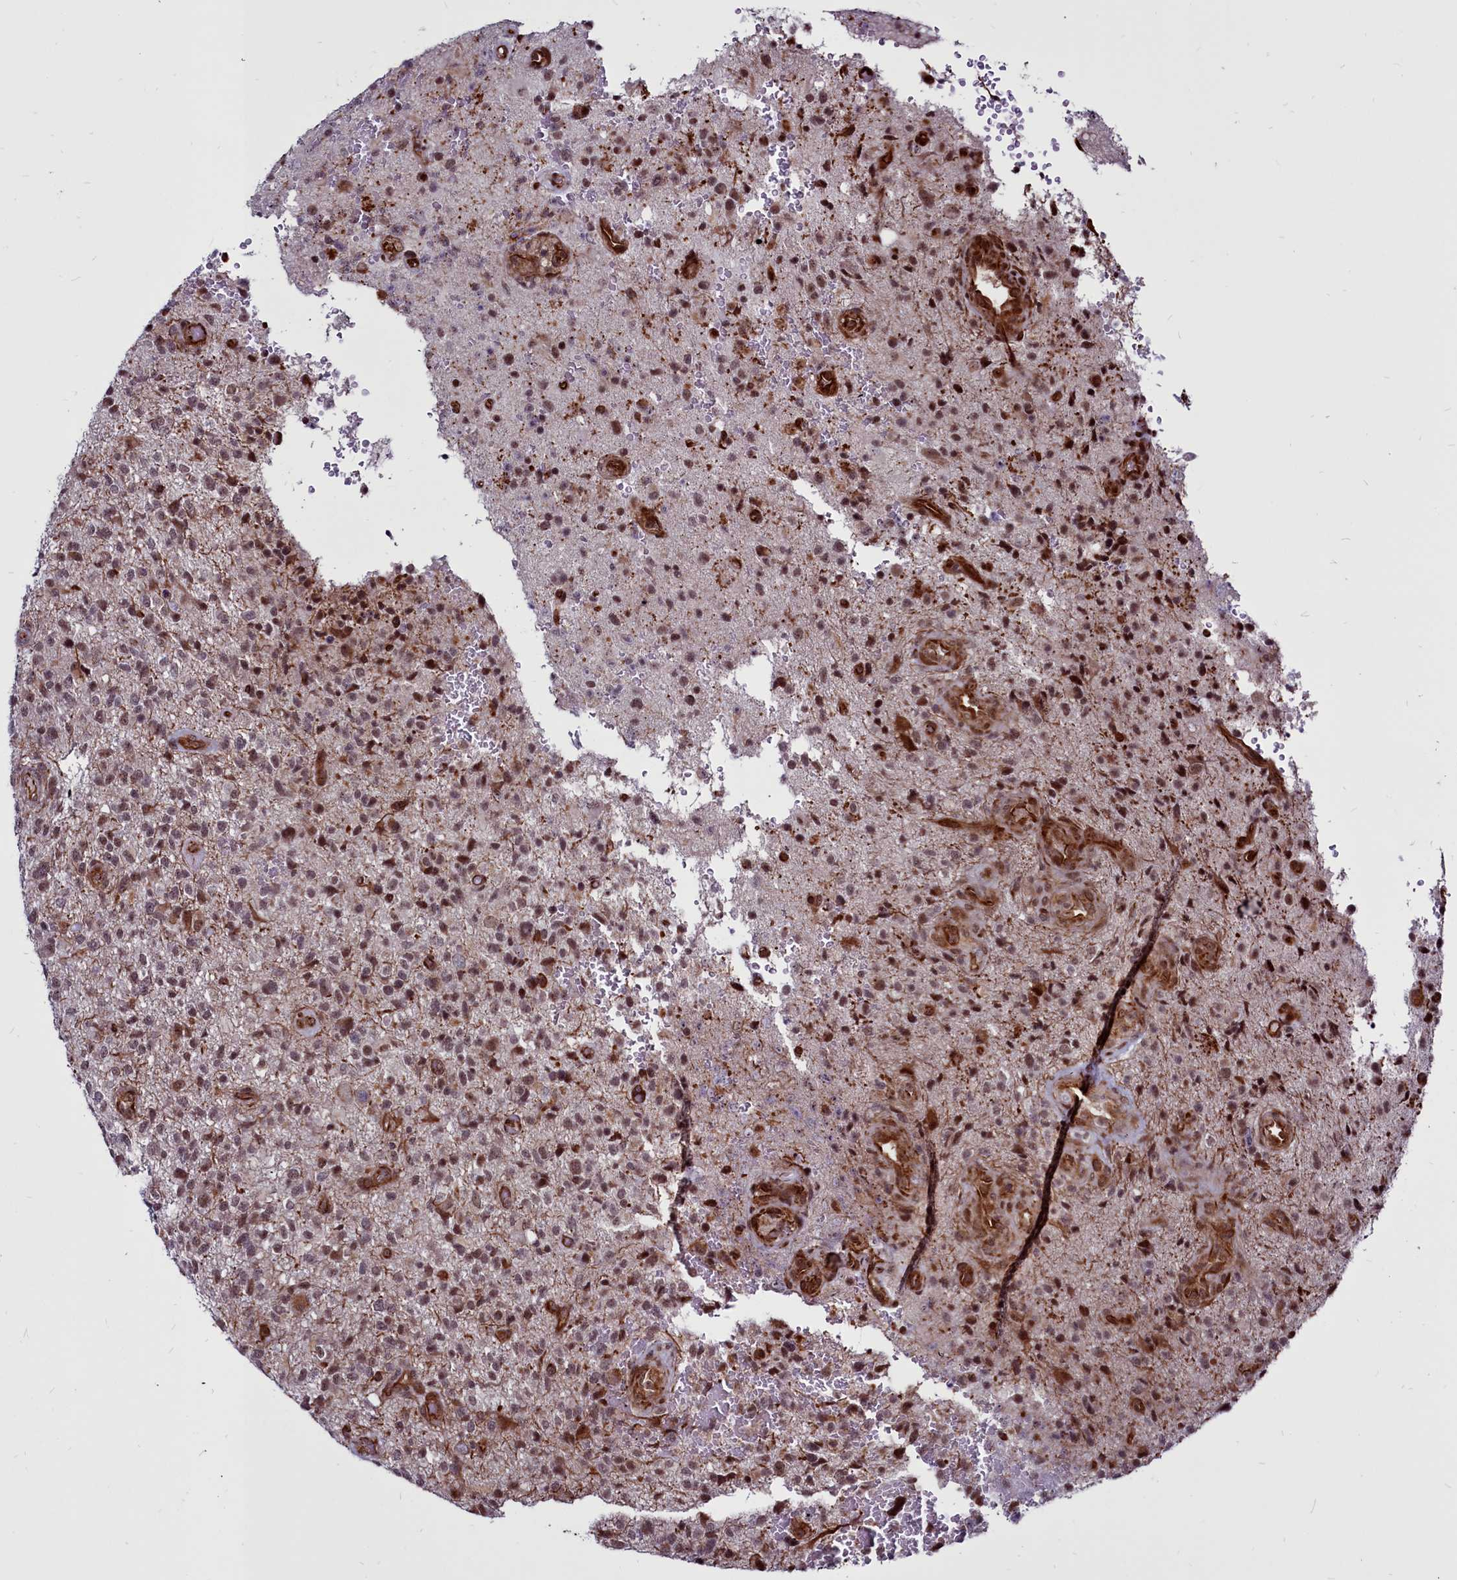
{"staining": {"intensity": "moderate", "quantity": "25%-75%", "location": "nuclear"}, "tissue": "glioma", "cell_type": "Tumor cells", "image_type": "cancer", "snomed": [{"axis": "morphology", "description": "Glioma, malignant, High grade"}, {"axis": "topography", "description": "Brain"}], "caption": "Immunohistochemical staining of malignant glioma (high-grade) exhibits moderate nuclear protein staining in approximately 25%-75% of tumor cells. (DAB (3,3'-diaminobenzidine) = brown stain, brightfield microscopy at high magnification).", "gene": "CLK3", "patient": {"sex": "male", "age": 47}}